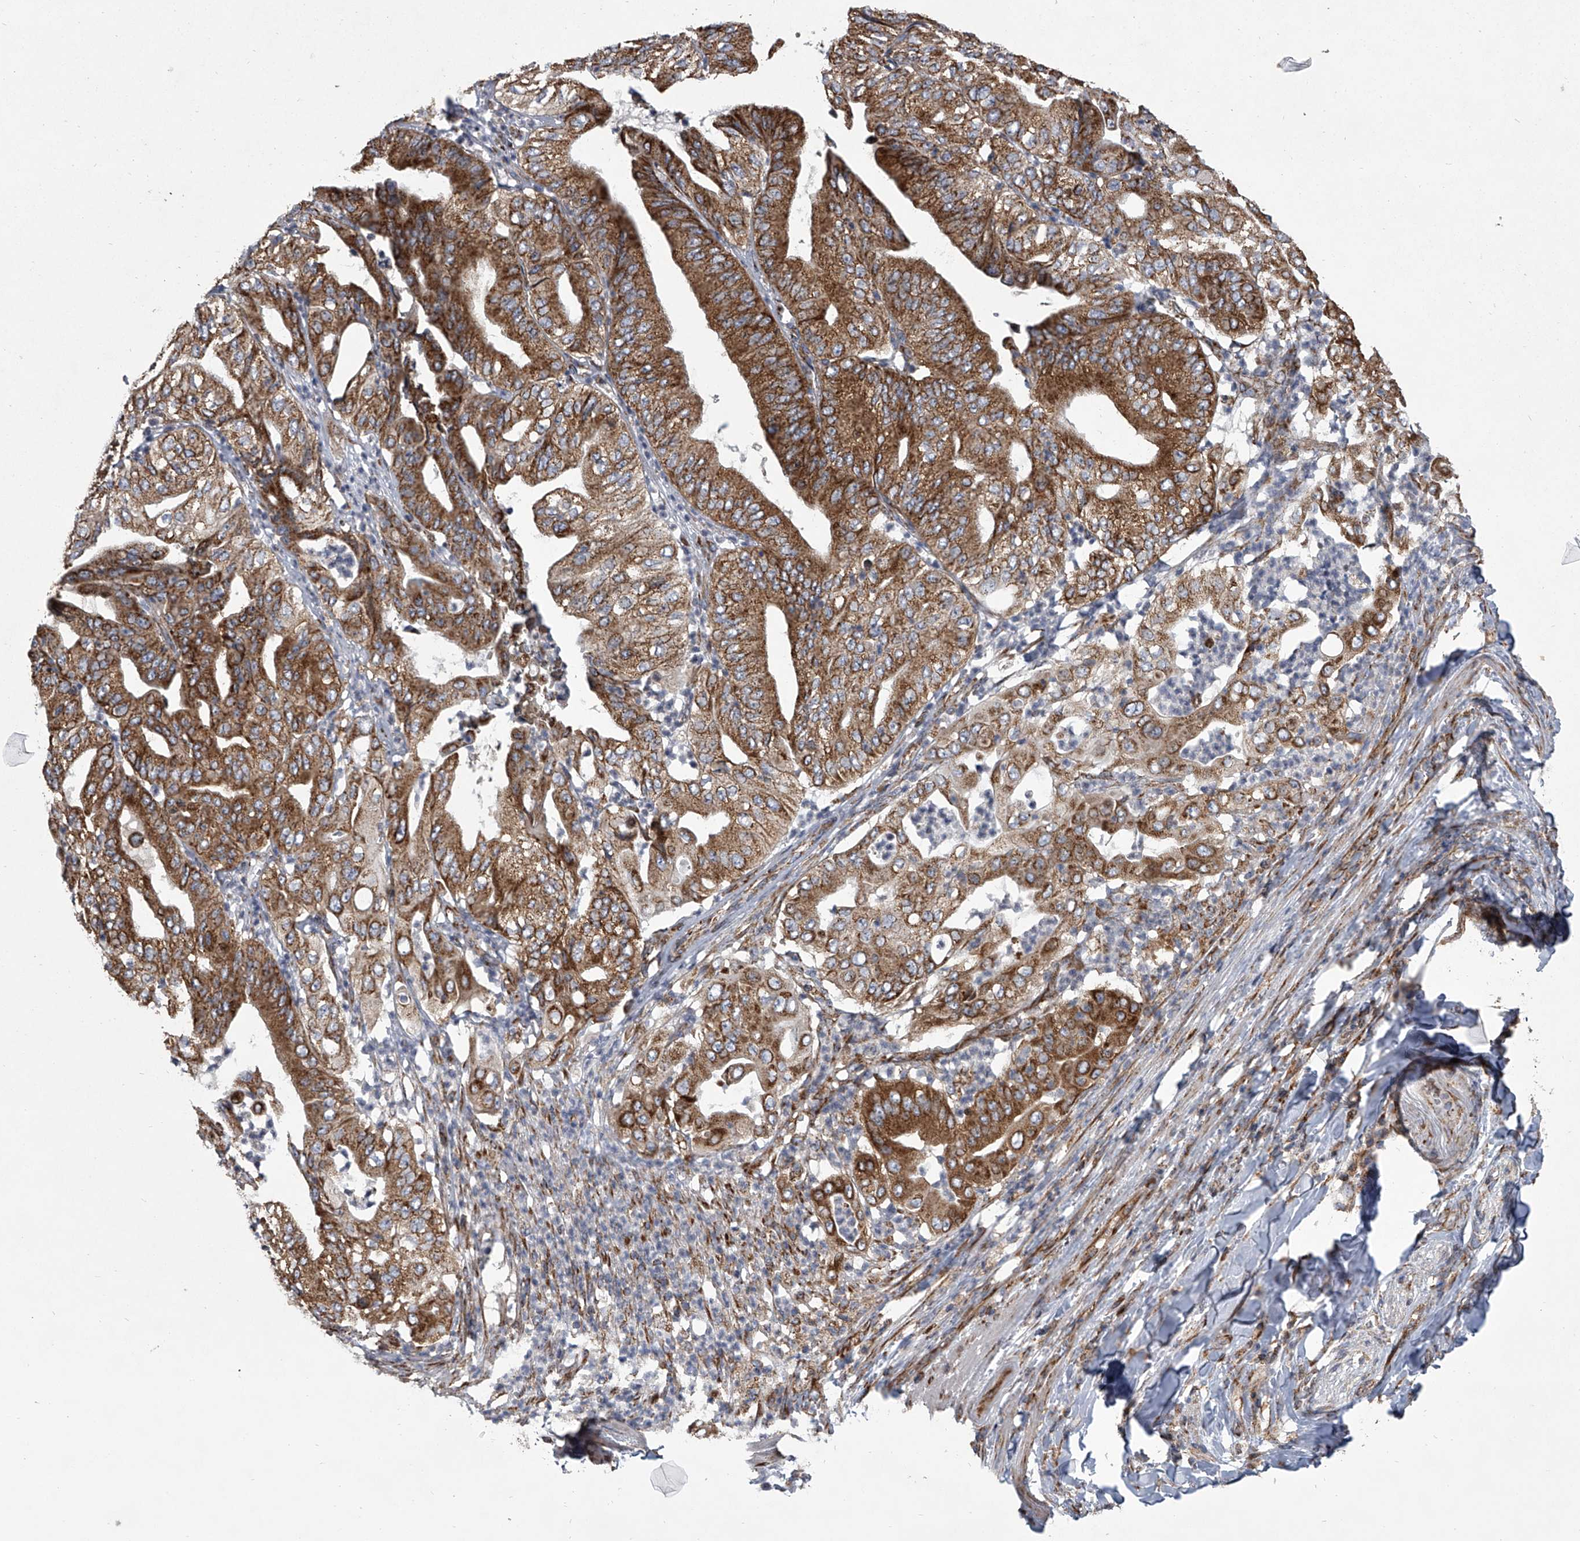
{"staining": {"intensity": "strong", "quantity": ">75%", "location": "cytoplasmic/membranous"}, "tissue": "pancreatic cancer", "cell_type": "Tumor cells", "image_type": "cancer", "snomed": [{"axis": "morphology", "description": "Adenocarcinoma, NOS"}, {"axis": "topography", "description": "Pancreas"}], "caption": "This is an image of IHC staining of pancreatic adenocarcinoma, which shows strong positivity in the cytoplasmic/membranous of tumor cells.", "gene": "ZC3H15", "patient": {"sex": "female", "age": 77}}